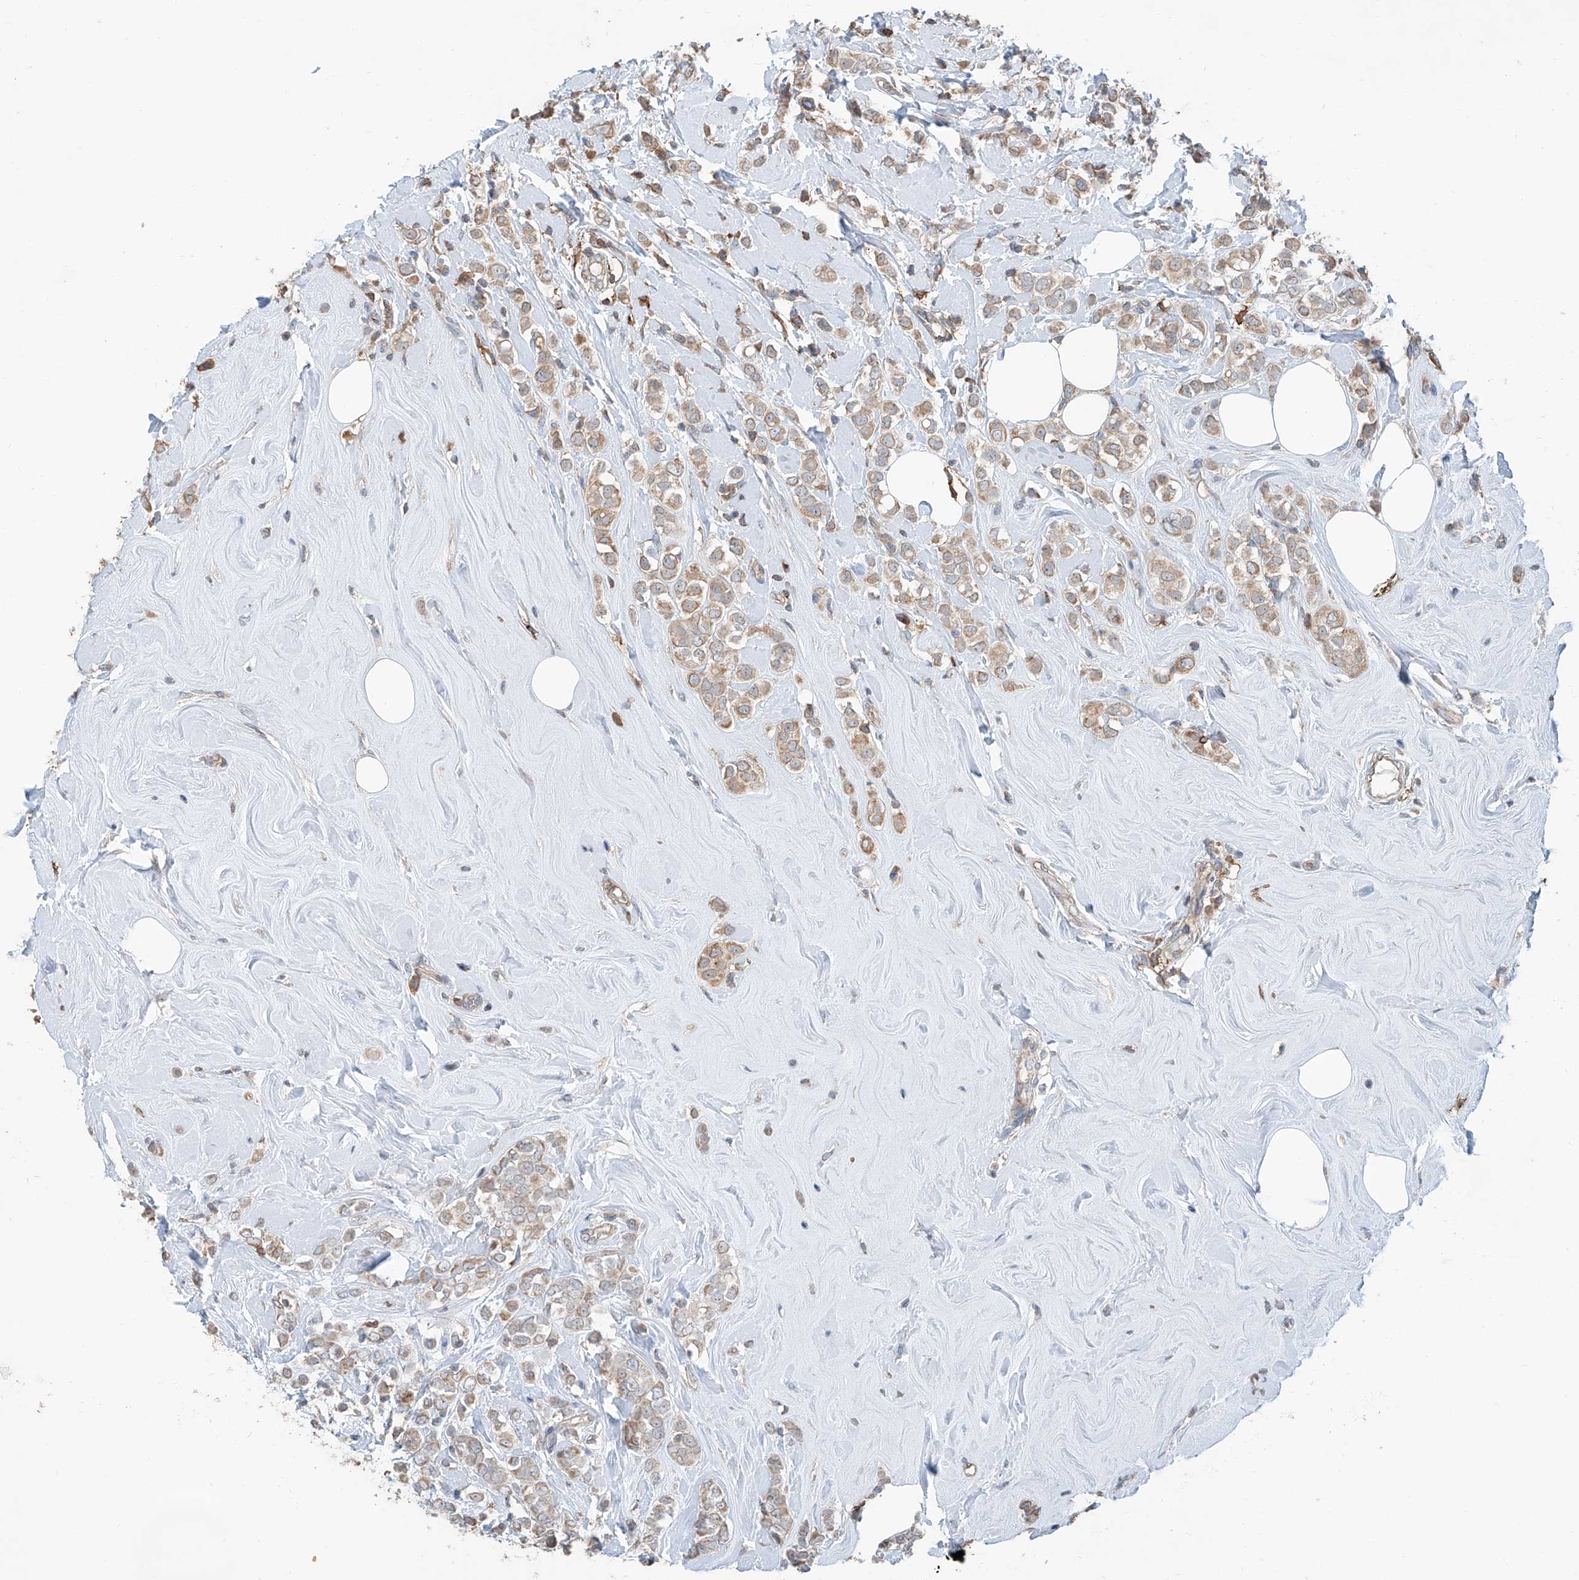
{"staining": {"intensity": "weak", "quantity": ">75%", "location": "cytoplasmic/membranous"}, "tissue": "breast cancer", "cell_type": "Tumor cells", "image_type": "cancer", "snomed": [{"axis": "morphology", "description": "Lobular carcinoma"}, {"axis": "topography", "description": "Breast"}], "caption": "Immunohistochemical staining of breast cancer (lobular carcinoma) reveals weak cytoplasmic/membranous protein expression in about >75% of tumor cells.", "gene": "KCNK10", "patient": {"sex": "female", "age": 47}}